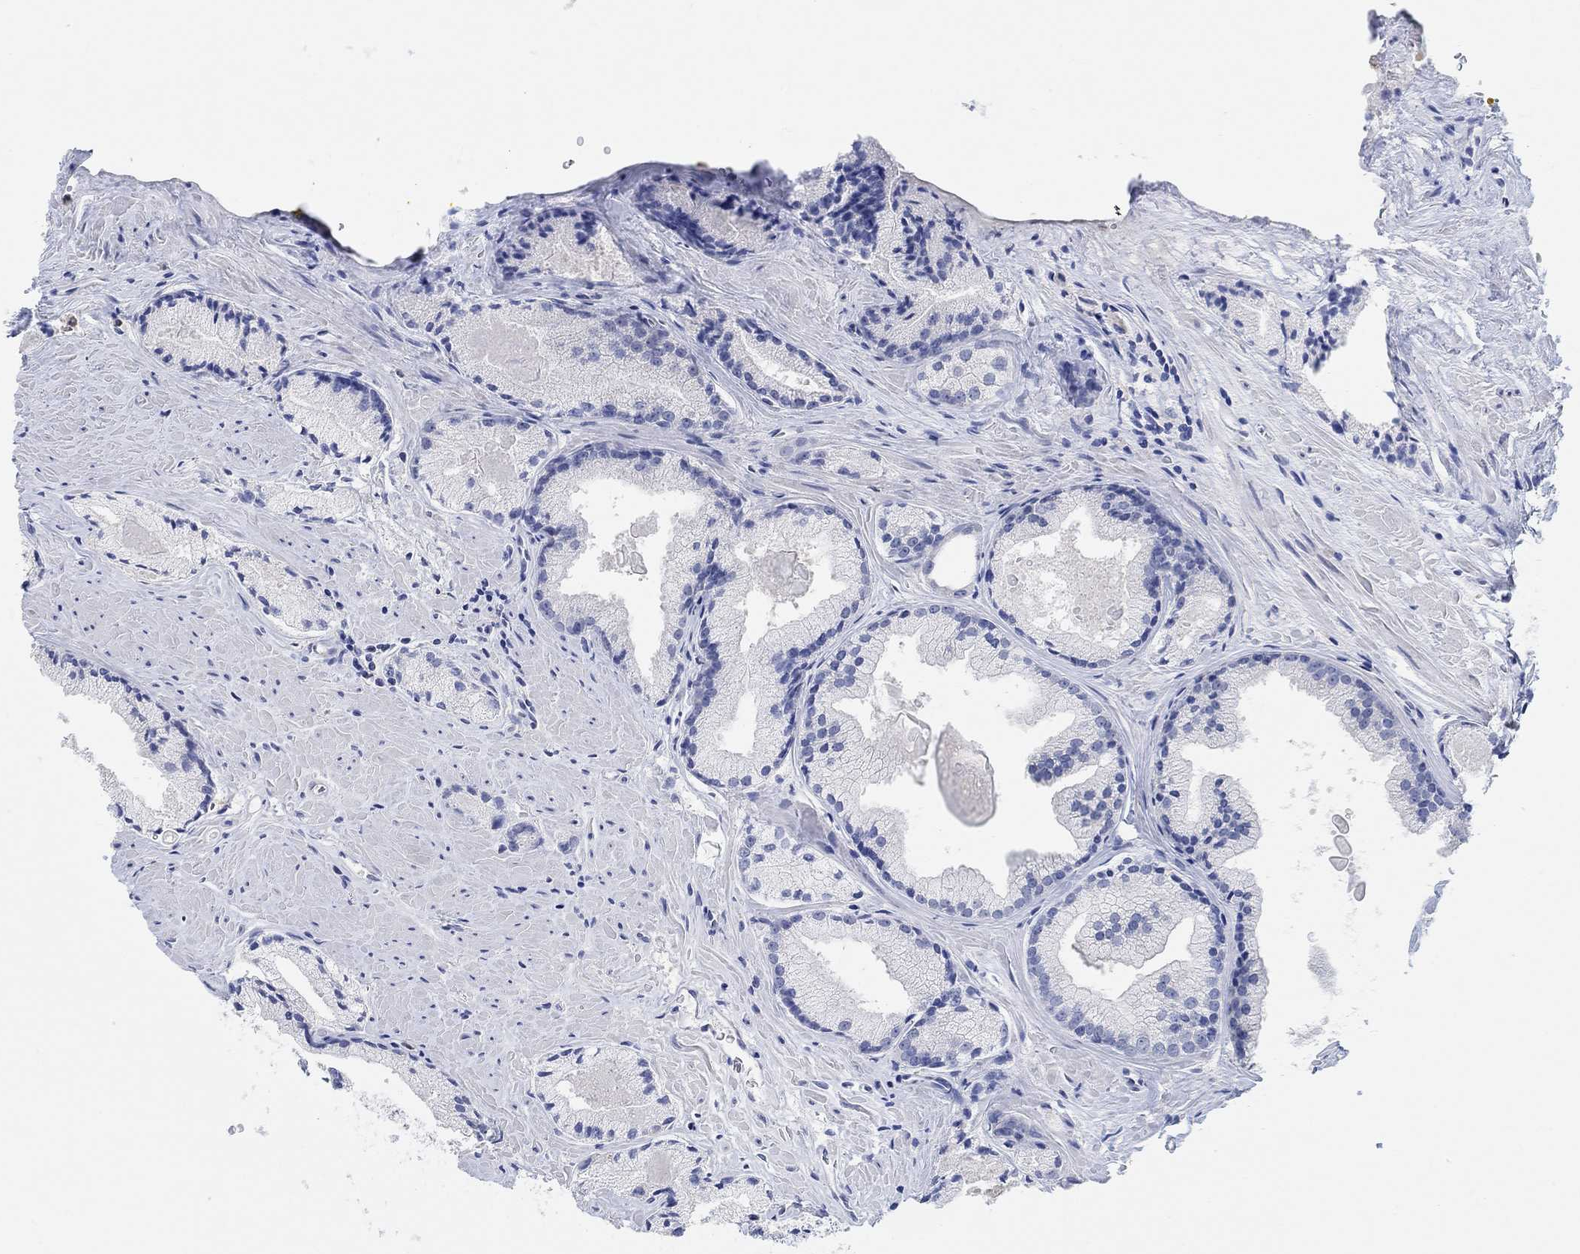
{"staining": {"intensity": "negative", "quantity": "none", "location": "none"}, "tissue": "prostate cancer", "cell_type": "Tumor cells", "image_type": "cancer", "snomed": [{"axis": "morphology", "description": "Adenocarcinoma, NOS"}, {"axis": "morphology", "description": "Adenocarcinoma, High grade"}, {"axis": "topography", "description": "Prostate"}], "caption": "Image shows no significant protein staining in tumor cells of prostate cancer (adenocarcinoma (high-grade)).", "gene": "NLRP14", "patient": {"sex": "male", "age": 70}}